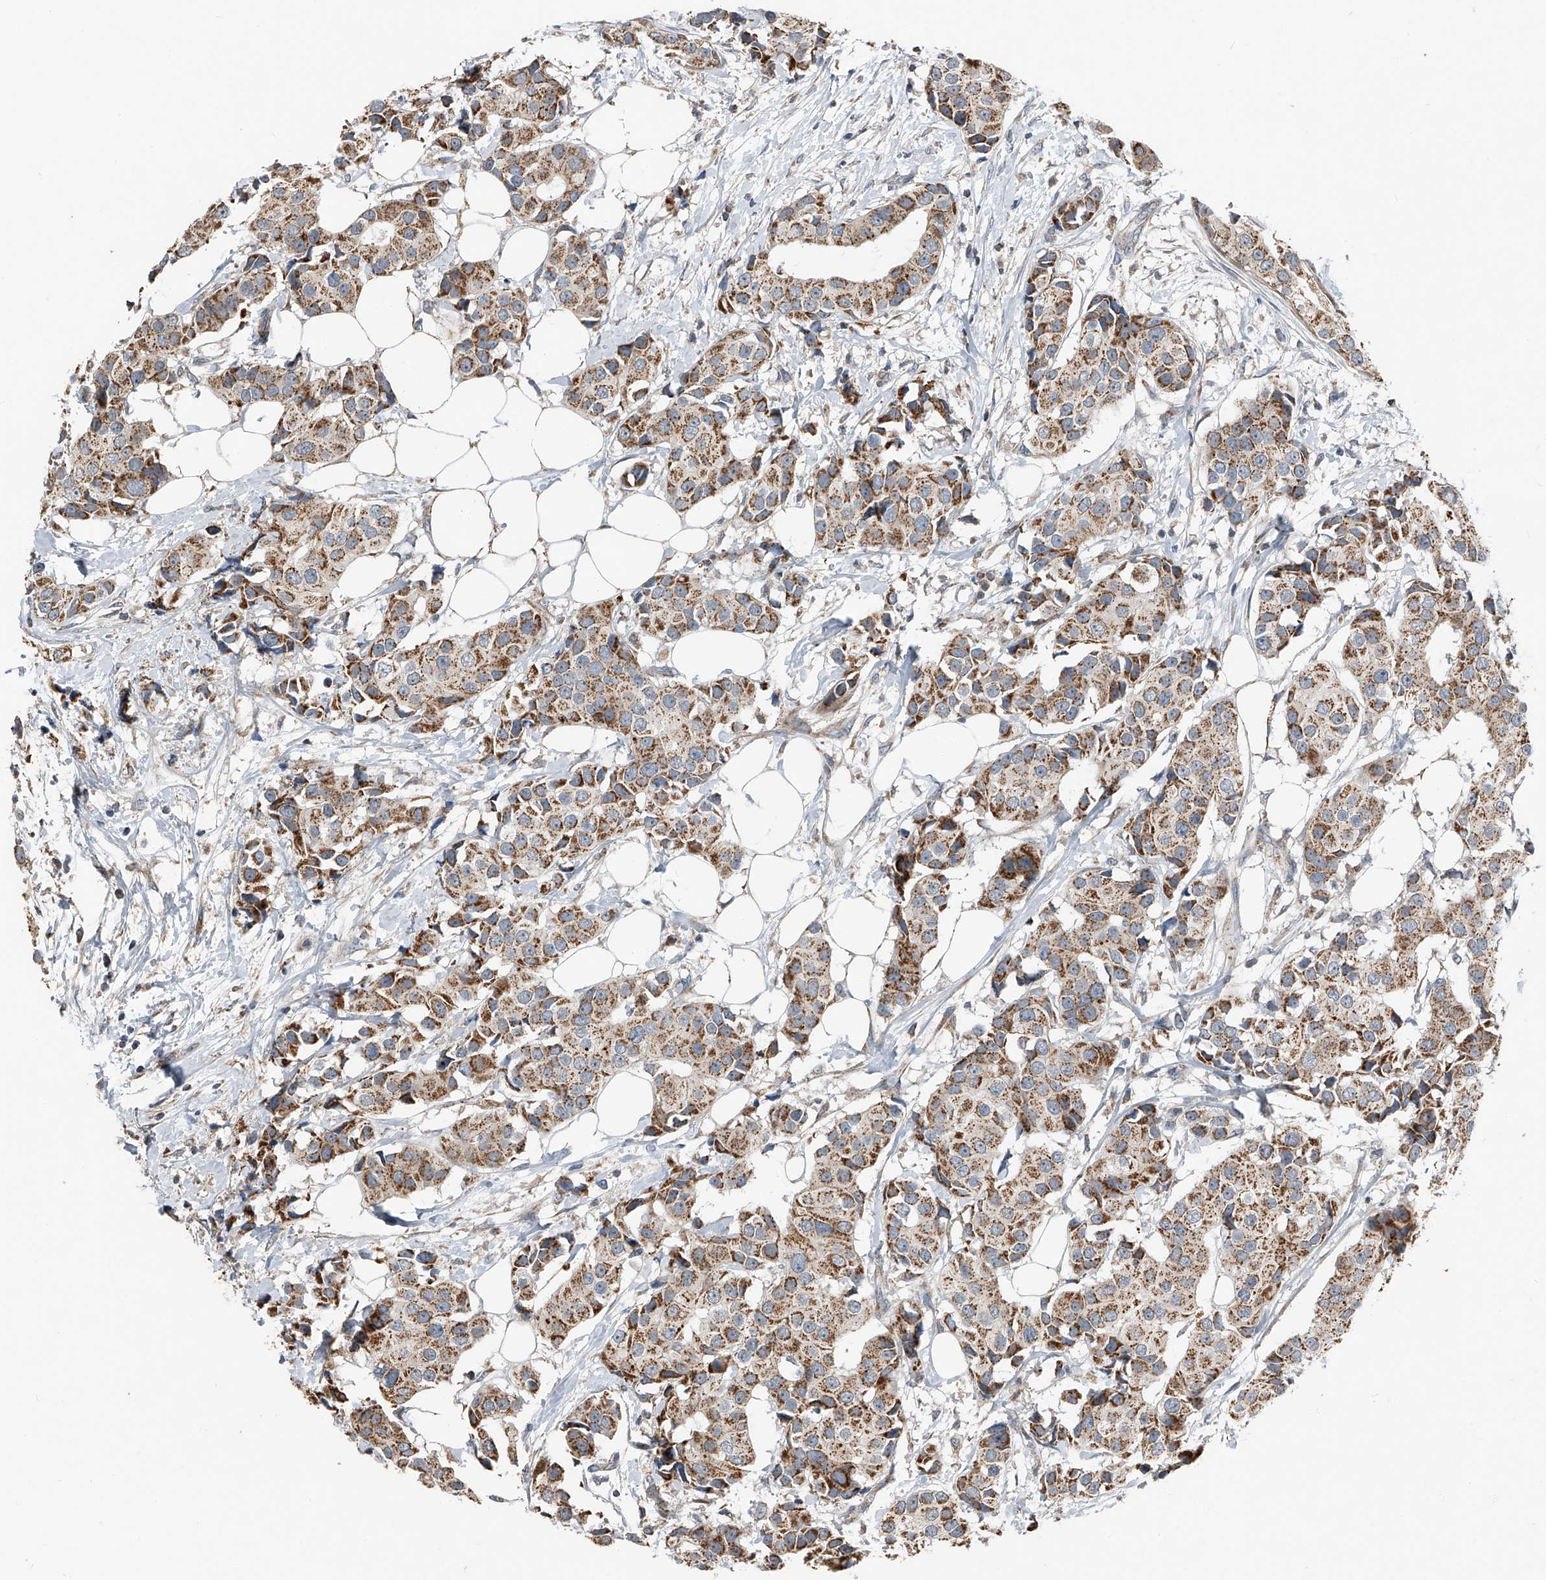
{"staining": {"intensity": "moderate", "quantity": ">75%", "location": "cytoplasmic/membranous"}, "tissue": "breast cancer", "cell_type": "Tumor cells", "image_type": "cancer", "snomed": [{"axis": "morphology", "description": "Normal tissue, NOS"}, {"axis": "morphology", "description": "Duct carcinoma"}, {"axis": "topography", "description": "Breast"}], "caption": "Immunohistochemistry (DAB) staining of breast cancer displays moderate cytoplasmic/membranous protein staining in about >75% of tumor cells. Ihc stains the protein in brown and the nuclei are stained blue.", "gene": "CHRNA7", "patient": {"sex": "female", "age": 39}}